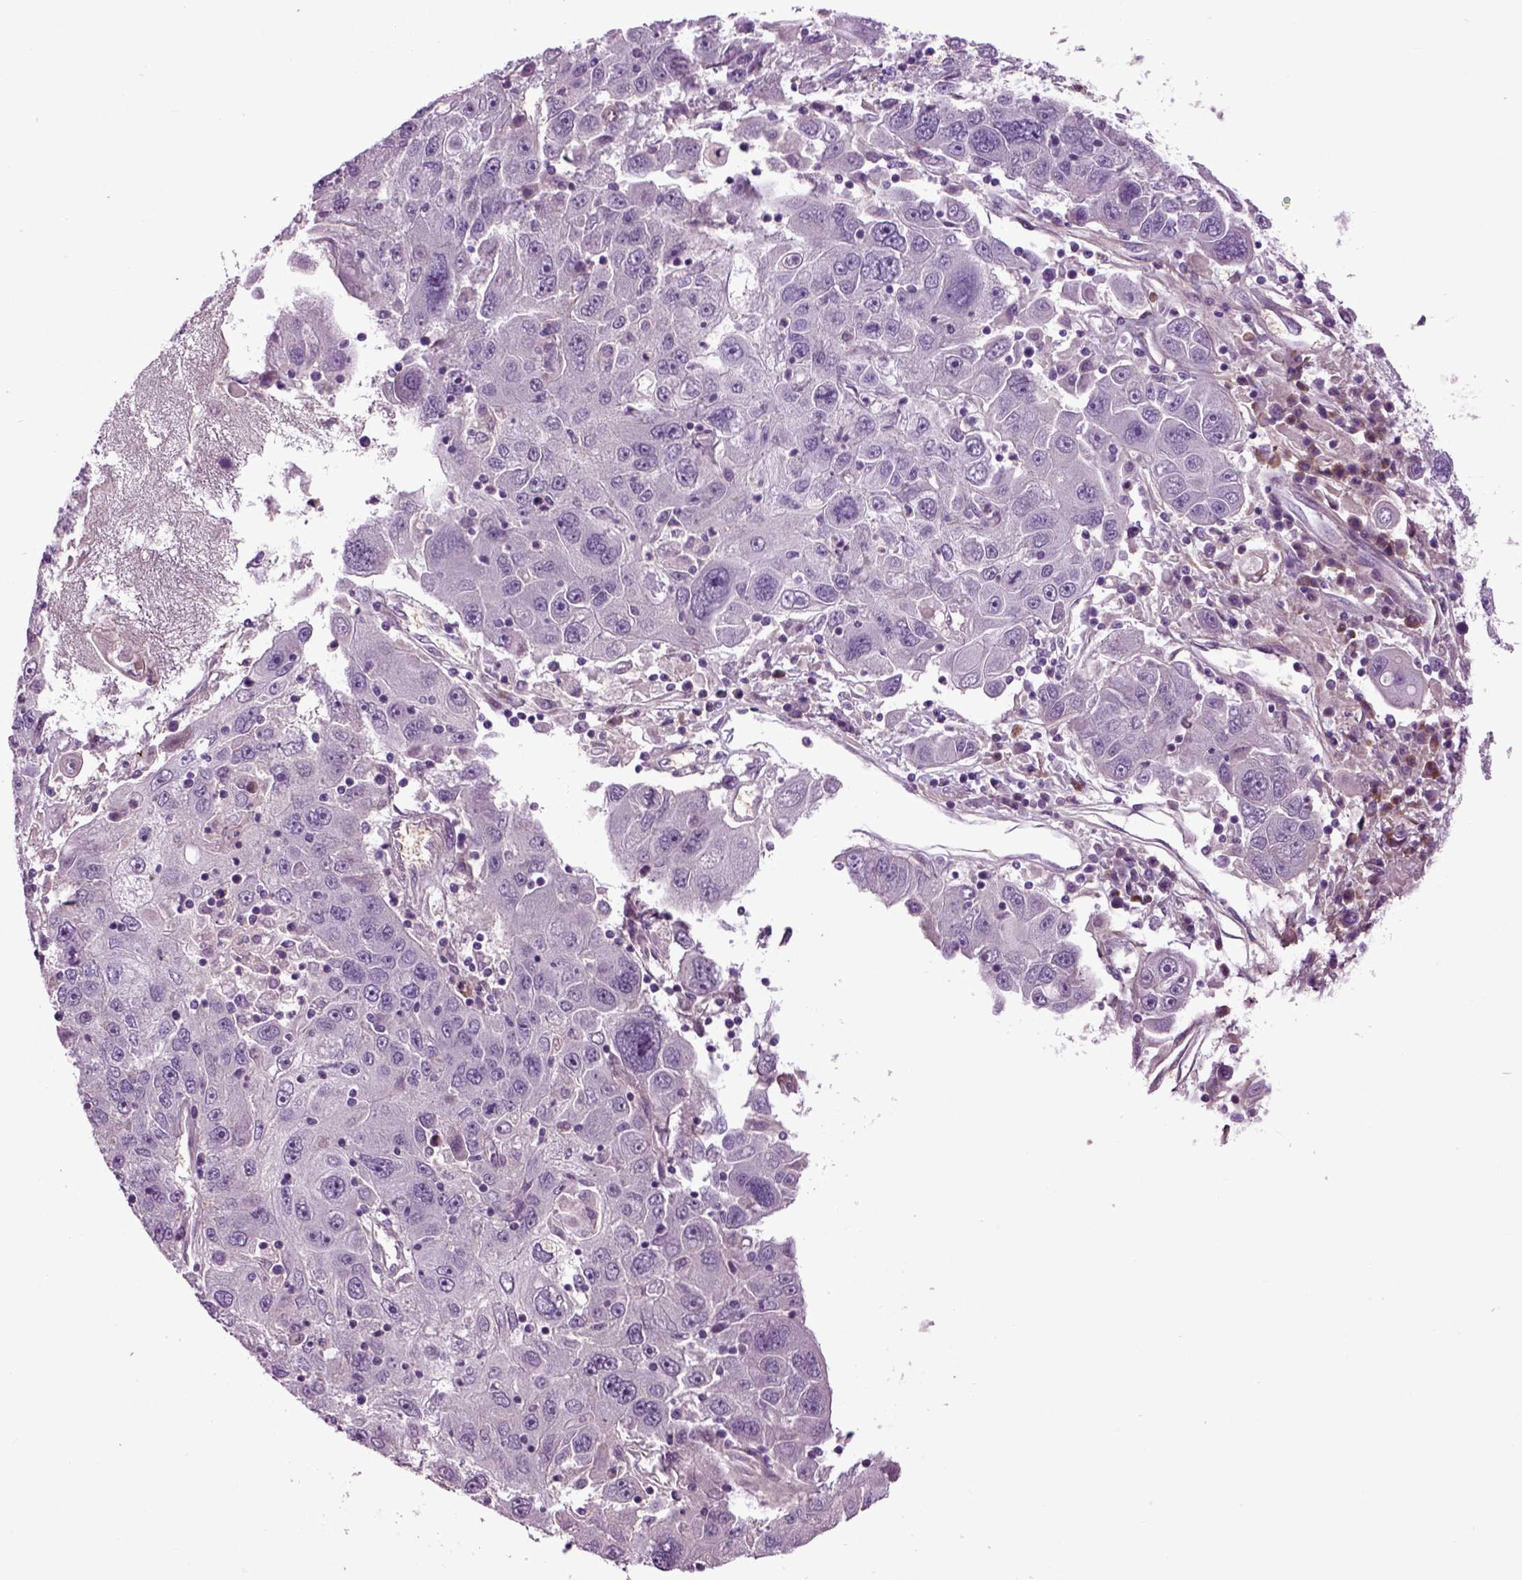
{"staining": {"intensity": "negative", "quantity": "none", "location": "none"}, "tissue": "stomach cancer", "cell_type": "Tumor cells", "image_type": "cancer", "snomed": [{"axis": "morphology", "description": "Adenocarcinoma, NOS"}, {"axis": "topography", "description": "Stomach"}], "caption": "Immunohistochemistry (IHC) micrograph of human stomach adenocarcinoma stained for a protein (brown), which demonstrates no expression in tumor cells. (Stains: DAB (3,3'-diaminobenzidine) immunohistochemistry (IHC) with hematoxylin counter stain, Microscopy: brightfield microscopy at high magnification).", "gene": "SPON1", "patient": {"sex": "male", "age": 56}}